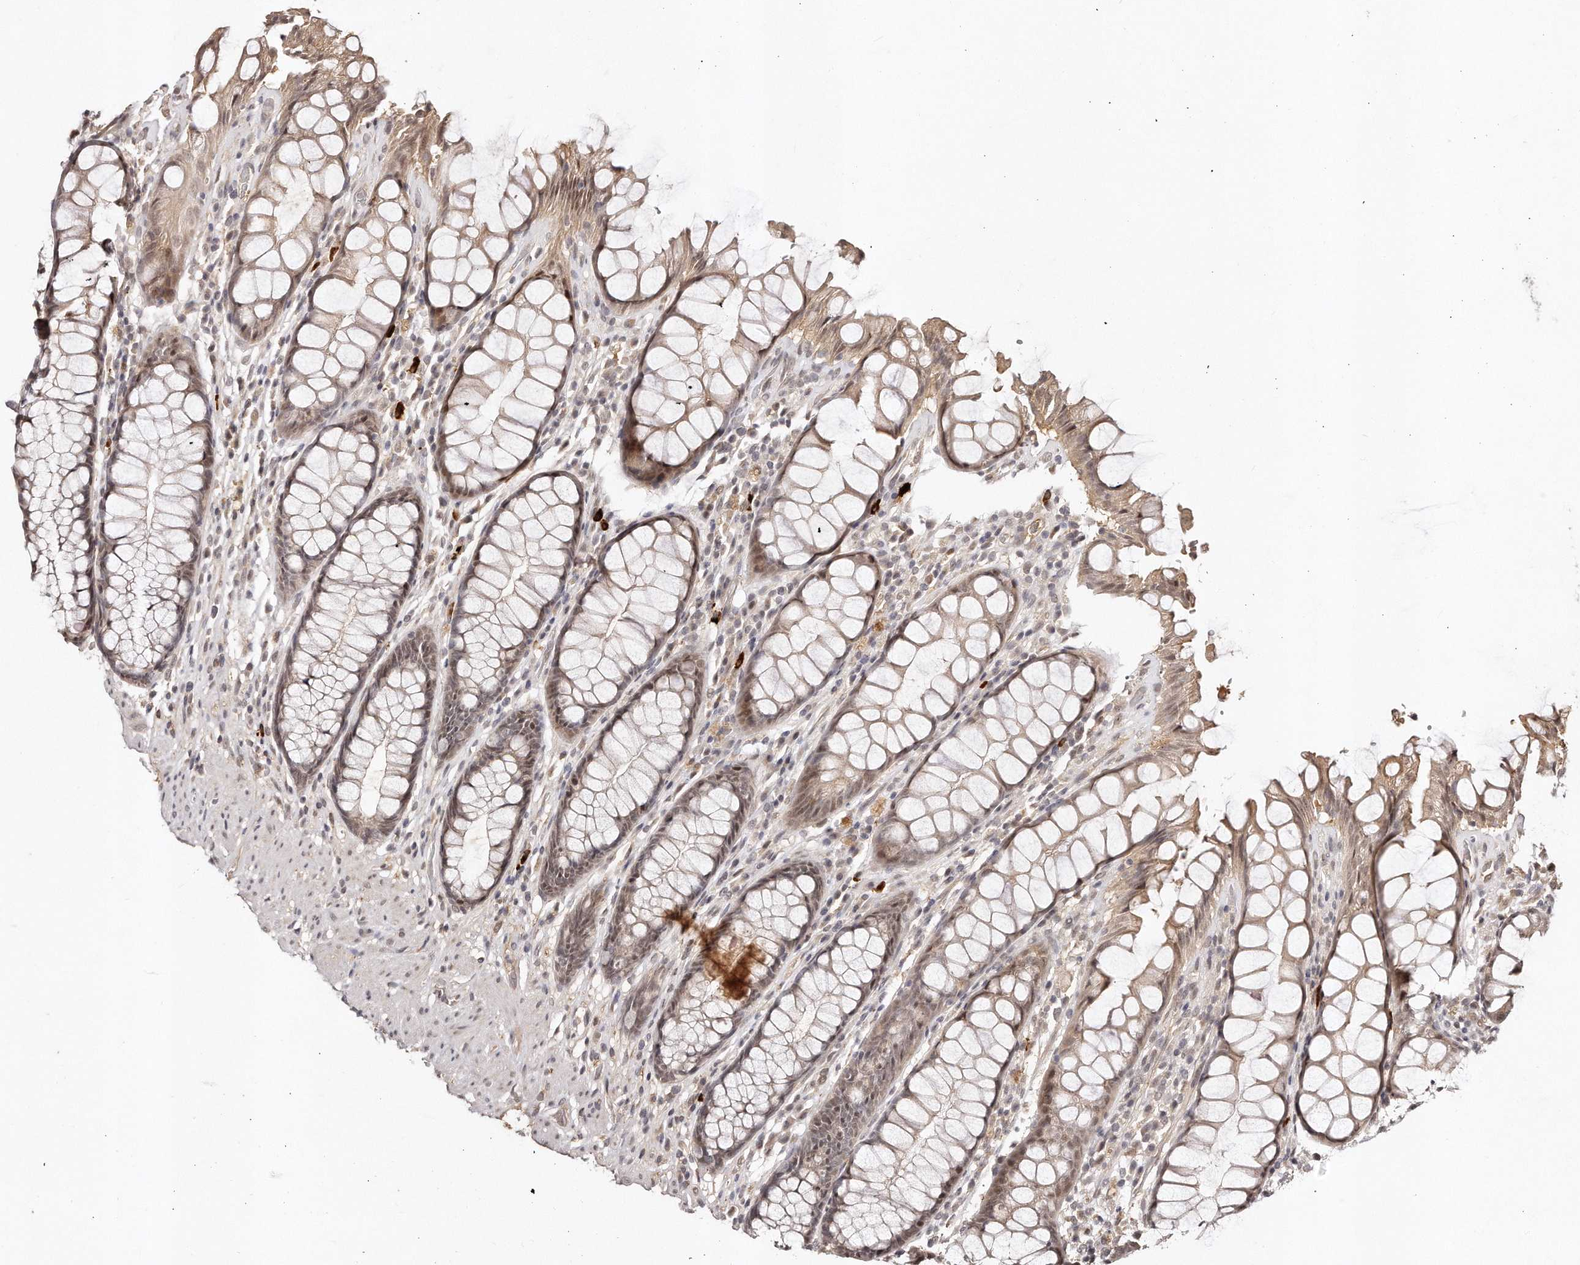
{"staining": {"intensity": "weak", "quantity": ">75%", "location": "cytoplasmic/membranous,nuclear"}, "tissue": "rectum", "cell_type": "Glandular cells", "image_type": "normal", "snomed": [{"axis": "morphology", "description": "Normal tissue, NOS"}, {"axis": "topography", "description": "Rectum"}], "caption": "Protein analysis of unremarkable rectum exhibits weak cytoplasmic/membranous,nuclear positivity in approximately >75% of glandular cells.", "gene": "SOX4", "patient": {"sex": "male", "age": 64}}